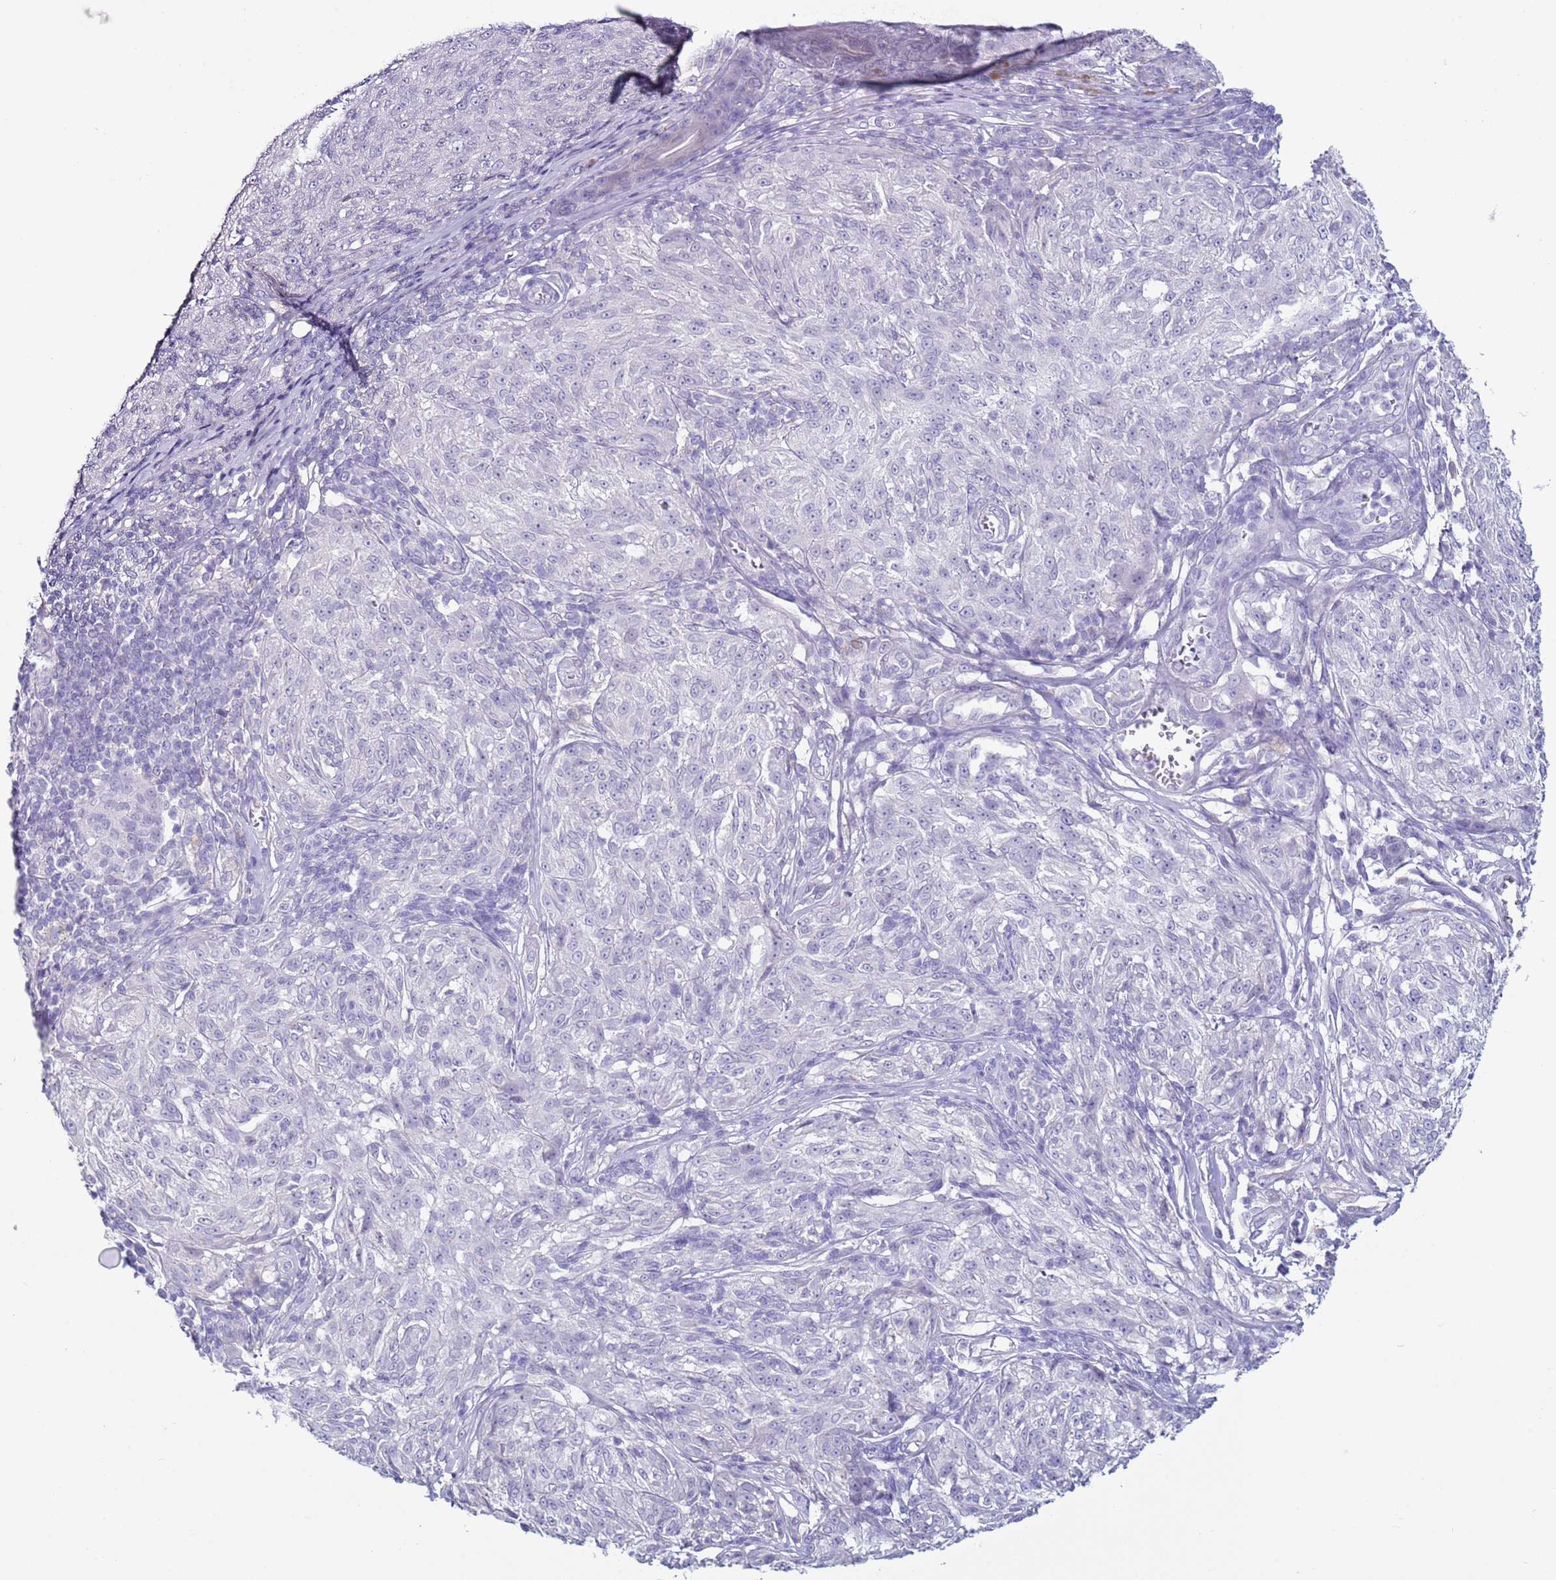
{"staining": {"intensity": "negative", "quantity": "none", "location": "none"}, "tissue": "melanoma", "cell_type": "Tumor cells", "image_type": "cancer", "snomed": [{"axis": "morphology", "description": "Malignant melanoma, NOS"}, {"axis": "topography", "description": "Skin"}], "caption": "The image exhibits no significant staining in tumor cells of malignant melanoma.", "gene": "NPAP1", "patient": {"sex": "female", "age": 63}}